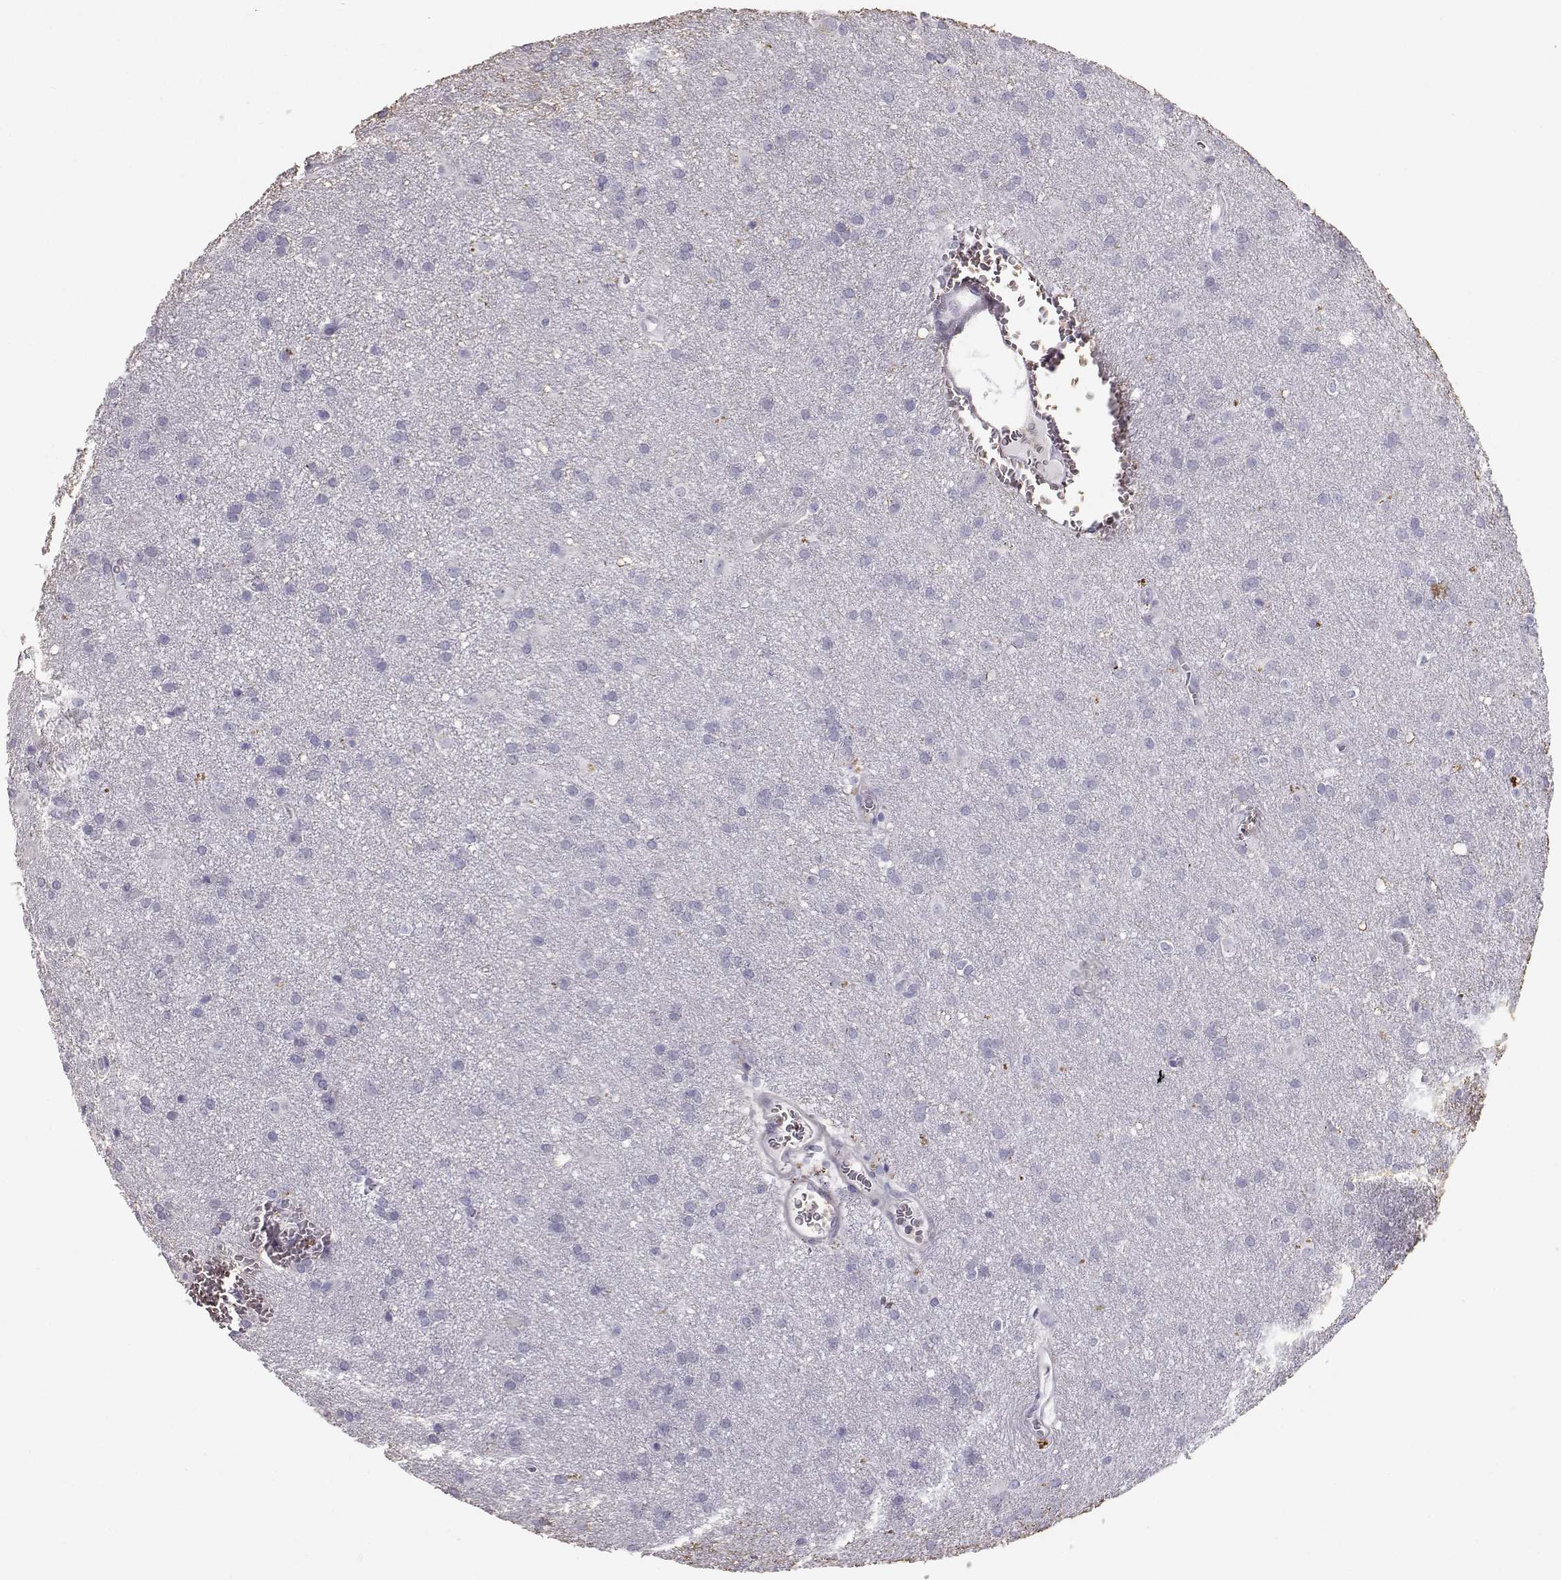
{"staining": {"intensity": "negative", "quantity": "none", "location": "none"}, "tissue": "glioma", "cell_type": "Tumor cells", "image_type": "cancer", "snomed": [{"axis": "morphology", "description": "Glioma, malignant, Low grade"}, {"axis": "topography", "description": "Brain"}], "caption": "Tumor cells are negative for brown protein staining in malignant low-grade glioma.", "gene": "RD3", "patient": {"sex": "male", "age": 58}}